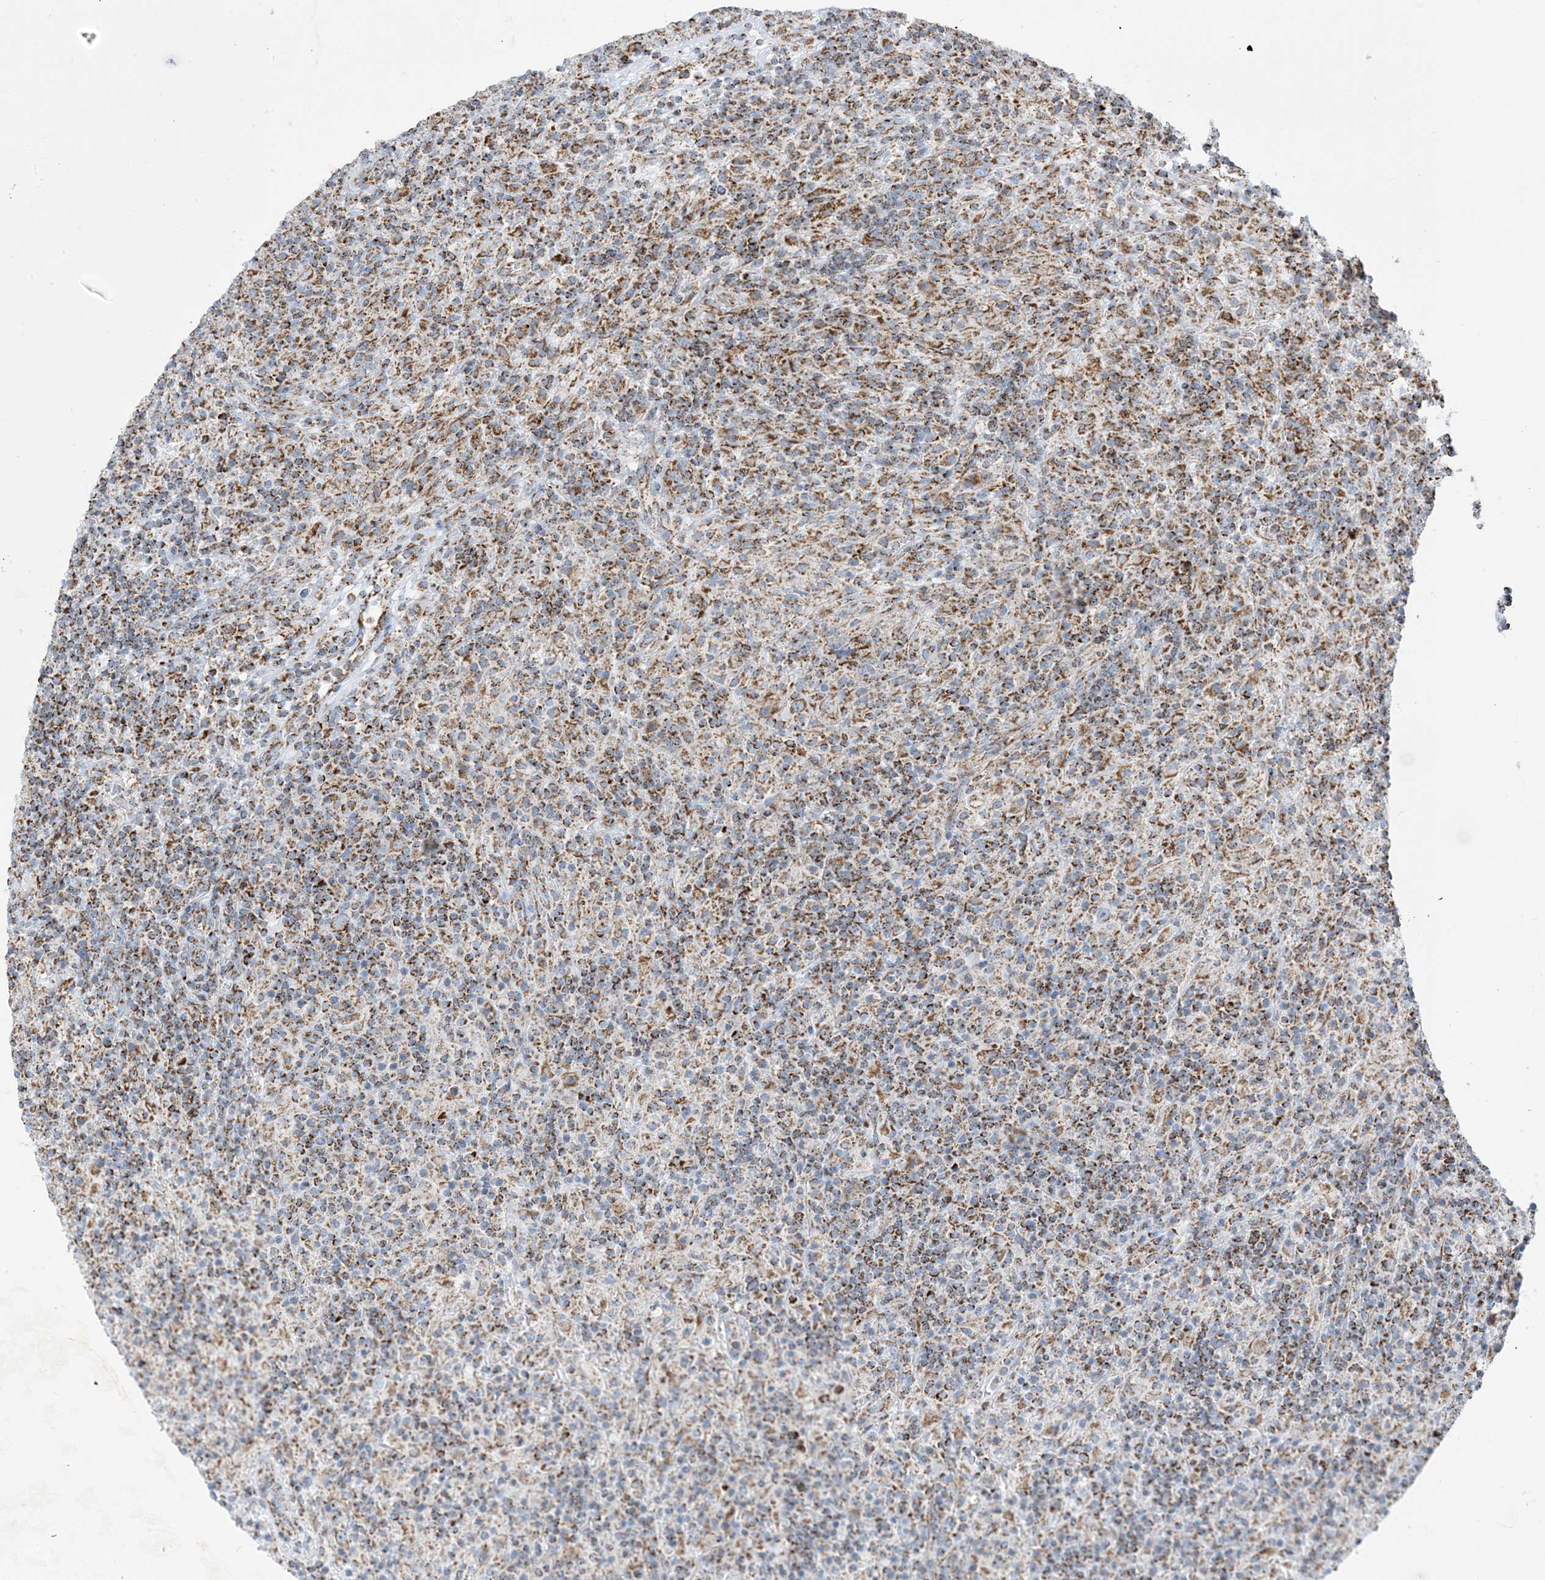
{"staining": {"intensity": "moderate", "quantity": ">75%", "location": "cytoplasmic/membranous"}, "tissue": "lymphoma", "cell_type": "Tumor cells", "image_type": "cancer", "snomed": [{"axis": "morphology", "description": "Hodgkin's disease, NOS"}, {"axis": "topography", "description": "Lymph node"}], "caption": "Immunohistochemistry (IHC) micrograph of neoplastic tissue: human lymphoma stained using immunohistochemistry (IHC) exhibits medium levels of moderate protein expression localized specifically in the cytoplasmic/membranous of tumor cells, appearing as a cytoplasmic/membranous brown color.", "gene": "SAMM50", "patient": {"sex": "male", "age": 70}}